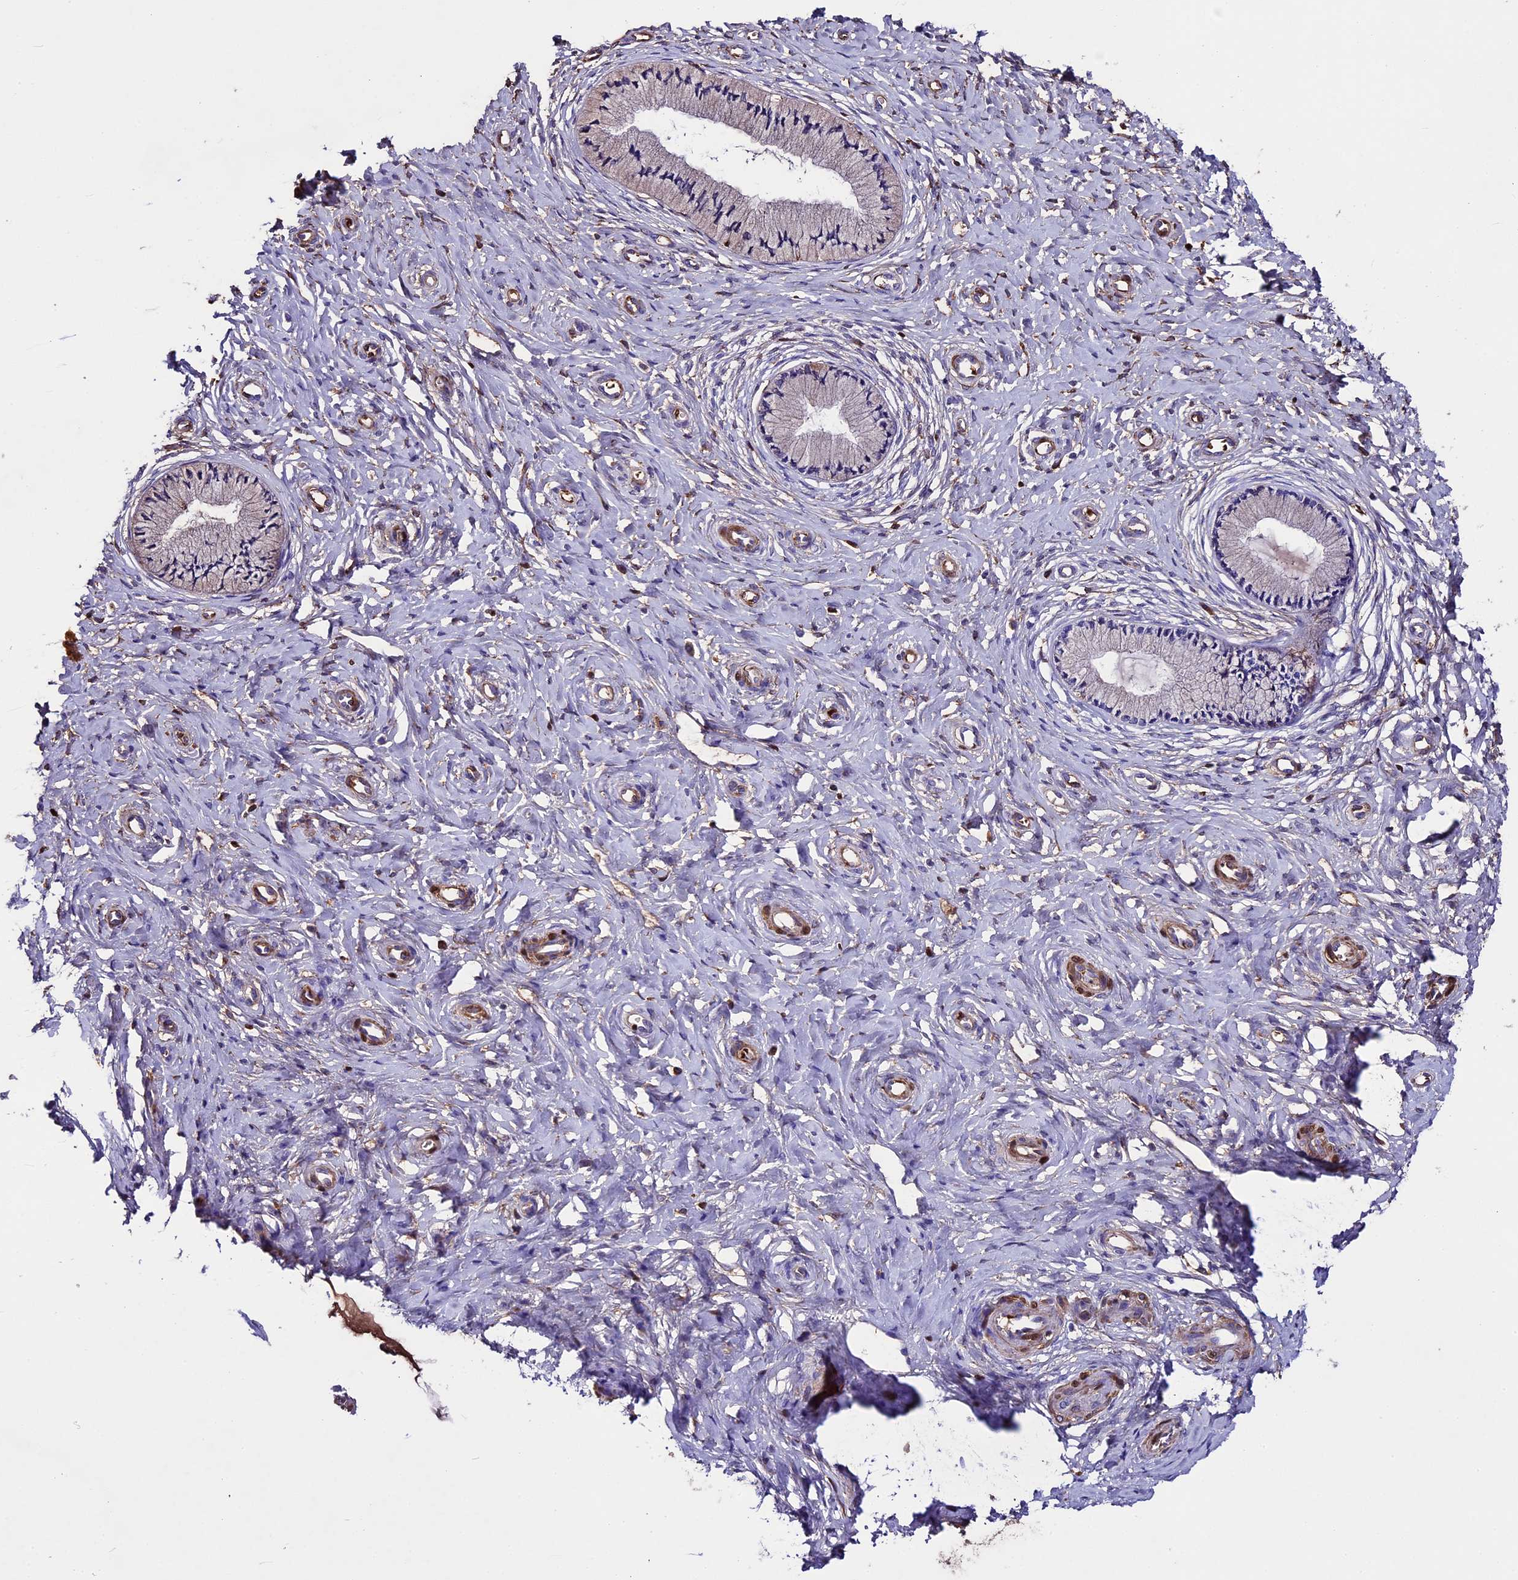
{"staining": {"intensity": "weak", "quantity": "<25%", "location": "cytoplasmic/membranous"}, "tissue": "cervix", "cell_type": "Glandular cells", "image_type": "normal", "snomed": [{"axis": "morphology", "description": "Normal tissue, NOS"}, {"axis": "topography", "description": "Cervix"}], "caption": "Immunohistochemistry histopathology image of unremarkable cervix stained for a protein (brown), which reveals no expression in glandular cells.", "gene": "TCP11L2", "patient": {"sex": "female", "age": 36}}